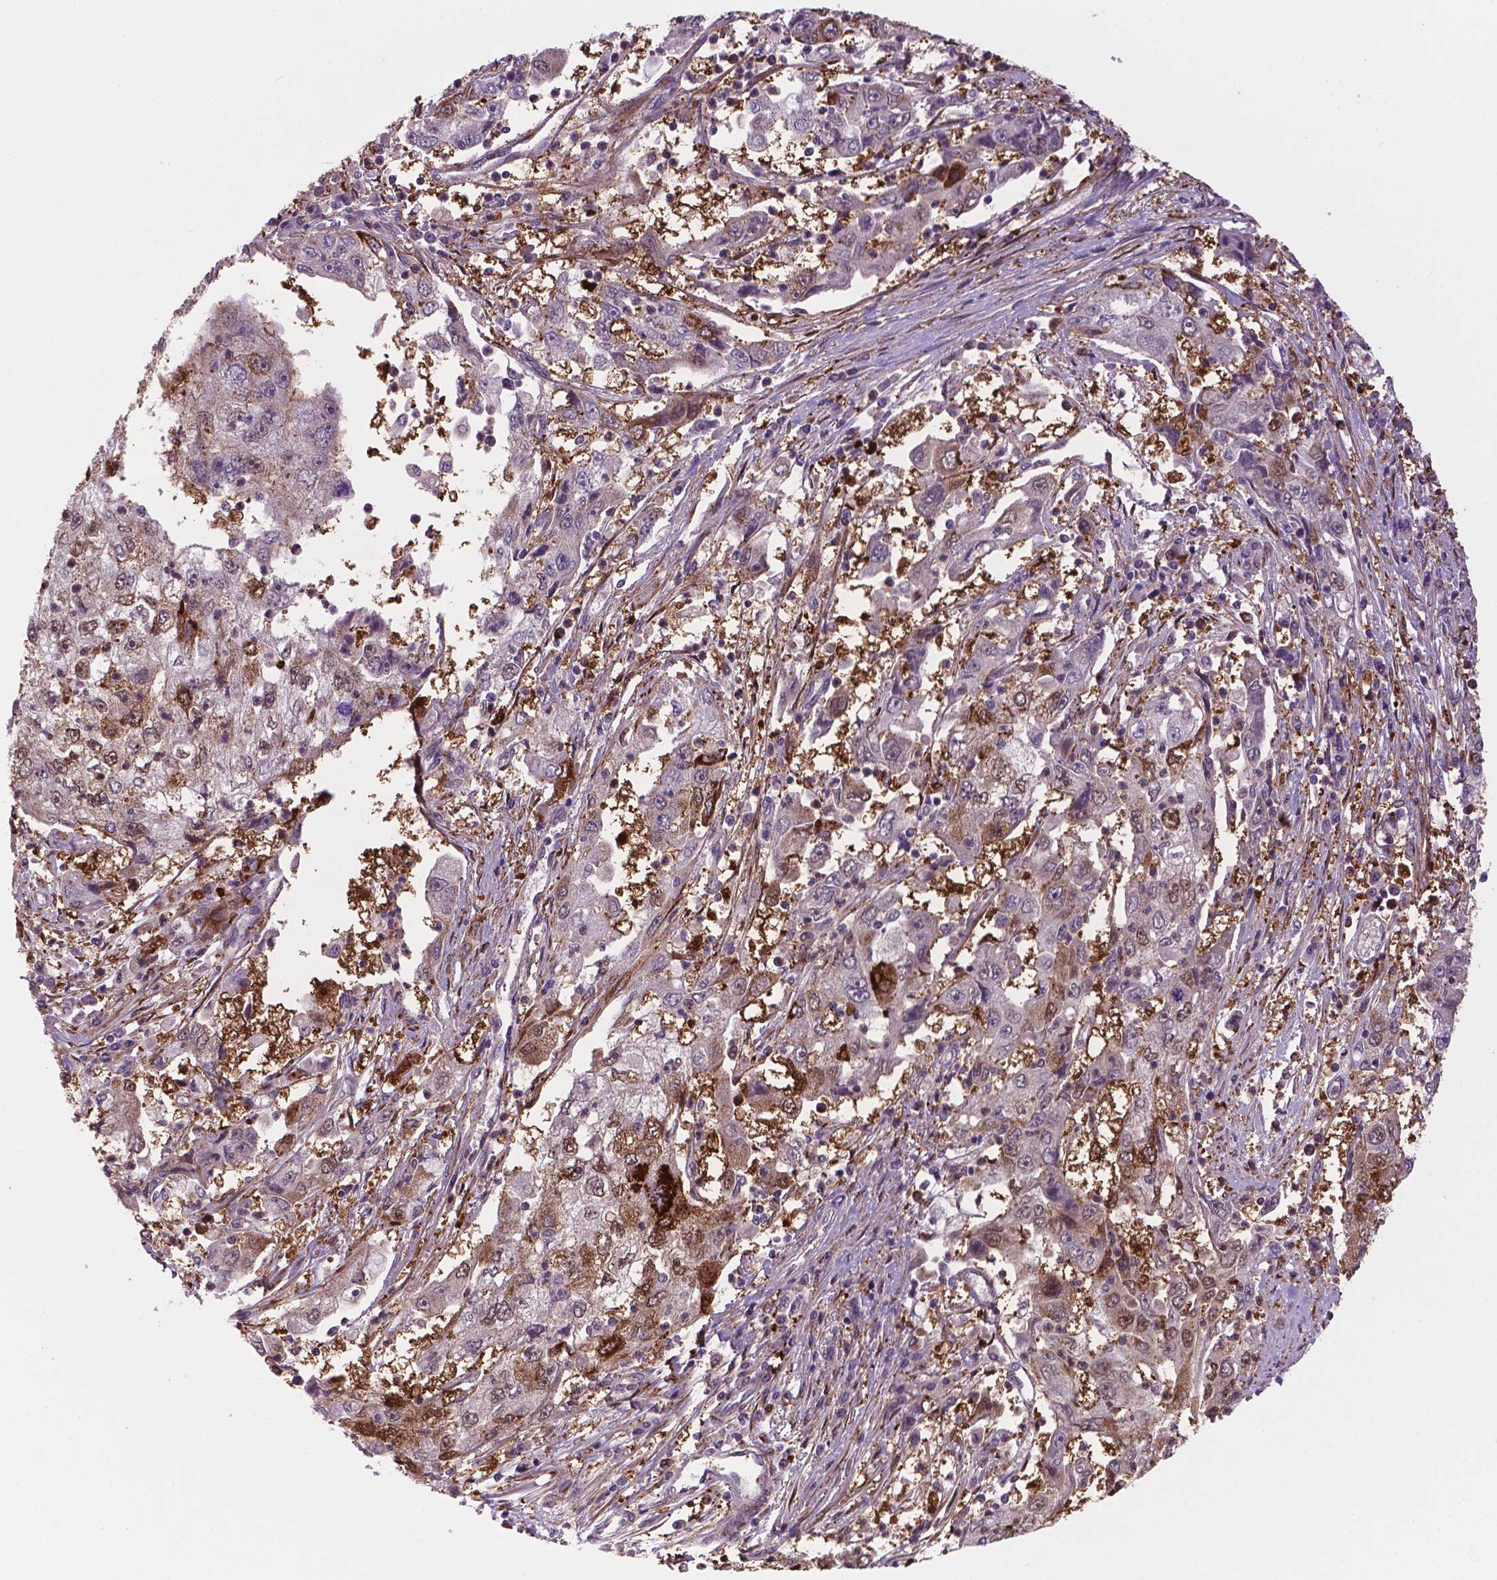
{"staining": {"intensity": "moderate", "quantity": "<25%", "location": "cytoplasmic/membranous,nuclear"}, "tissue": "cervical cancer", "cell_type": "Tumor cells", "image_type": "cancer", "snomed": [{"axis": "morphology", "description": "Squamous cell carcinoma, NOS"}, {"axis": "topography", "description": "Cervix"}], "caption": "High-power microscopy captured an immunohistochemistry histopathology image of squamous cell carcinoma (cervical), revealing moderate cytoplasmic/membranous and nuclear staining in about <25% of tumor cells. (Brightfield microscopy of DAB IHC at high magnification).", "gene": "PLIN3", "patient": {"sex": "female", "age": 36}}